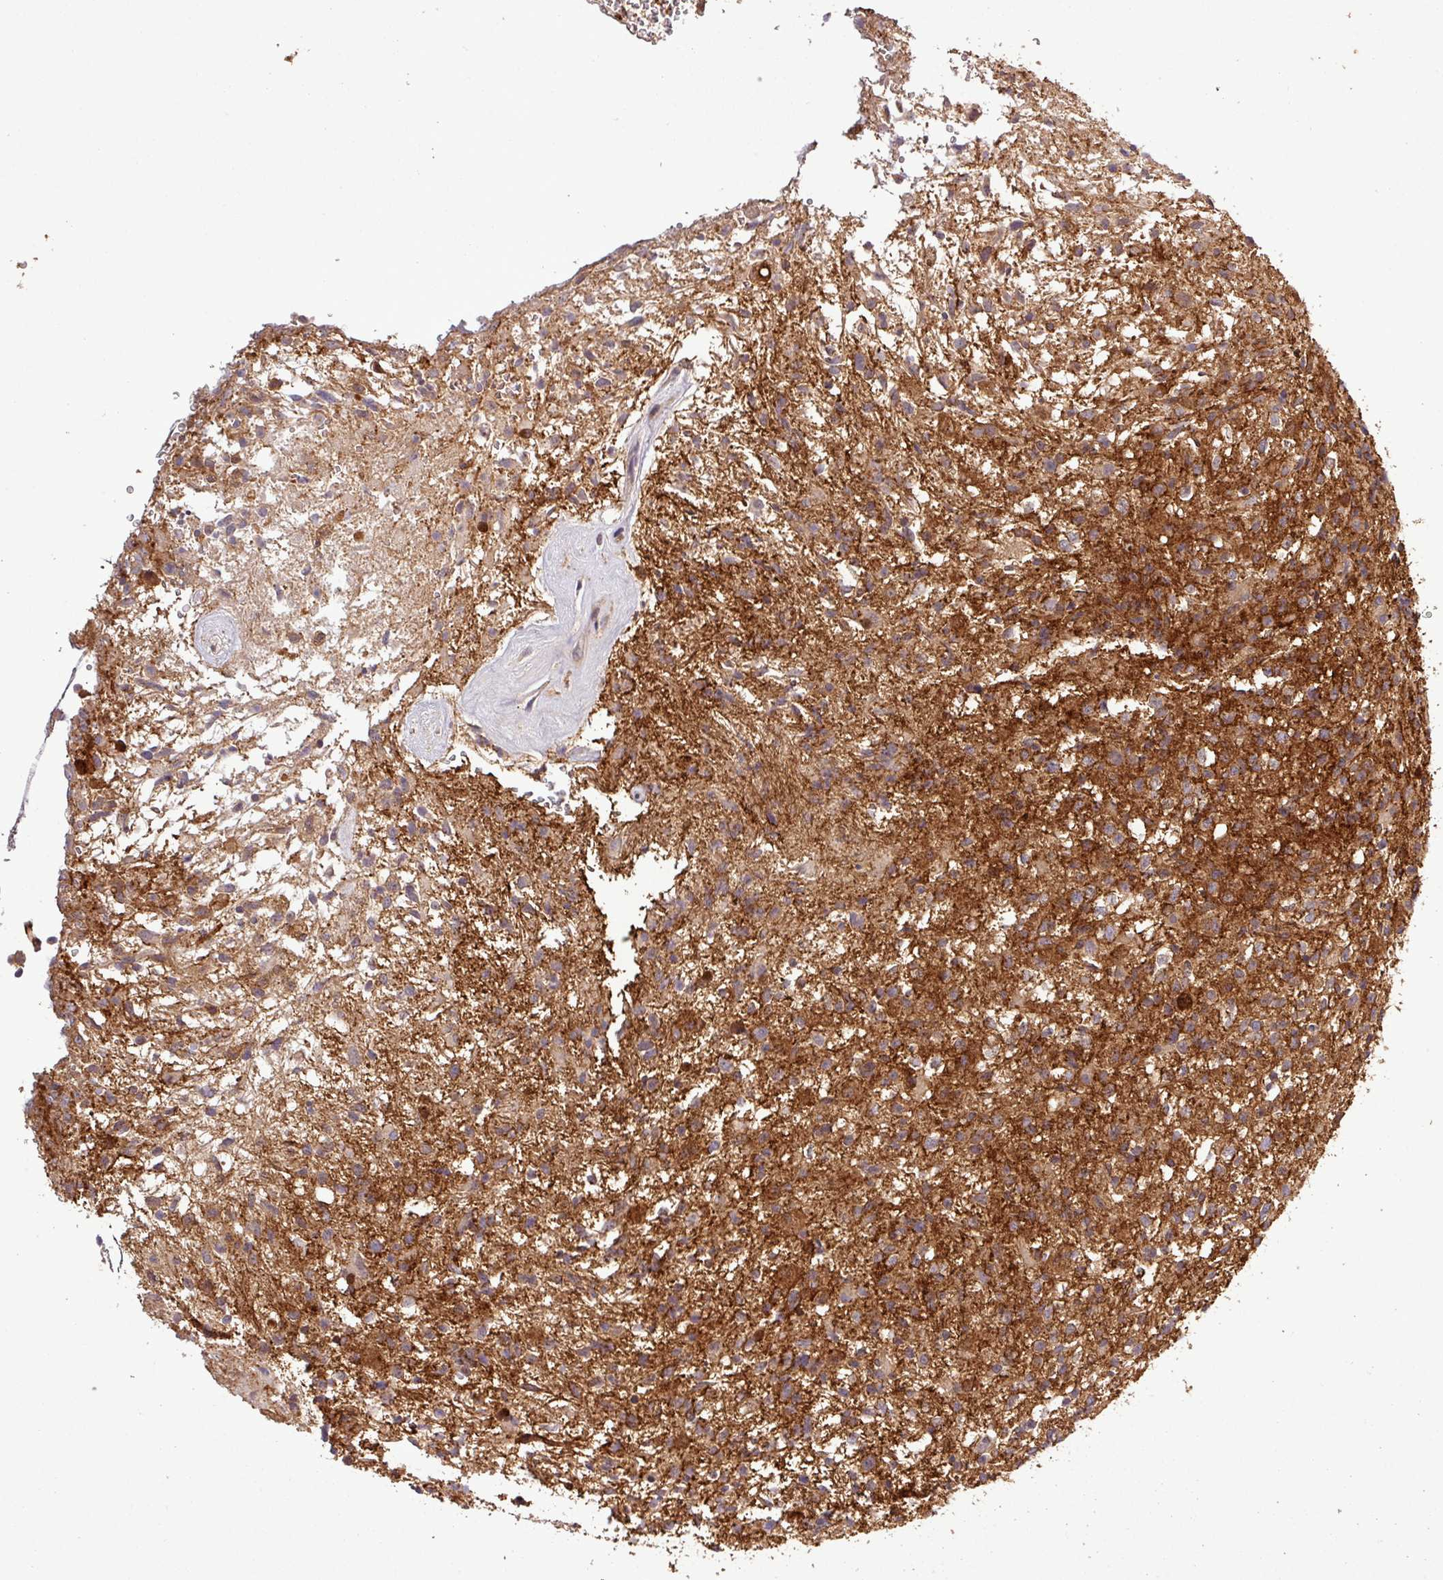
{"staining": {"intensity": "strong", "quantity": ">75%", "location": "cytoplasmic/membranous"}, "tissue": "glioma", "cell_type": "Tumor cells", "image_type": "cancer", "snomed": [{"axis": "morphology", "description": "Glioma, malignant, High grade"}, {"axis": "topography", "description": "Brain"}], "caption": "Immunohistochemical staining of human glioma exhibits high levels of strong cytoplasmic/membranous expression in approximately >75% of tumor cells.", "gene": "SIRPB2", "patient": {"sex": "male", "age": 56}}